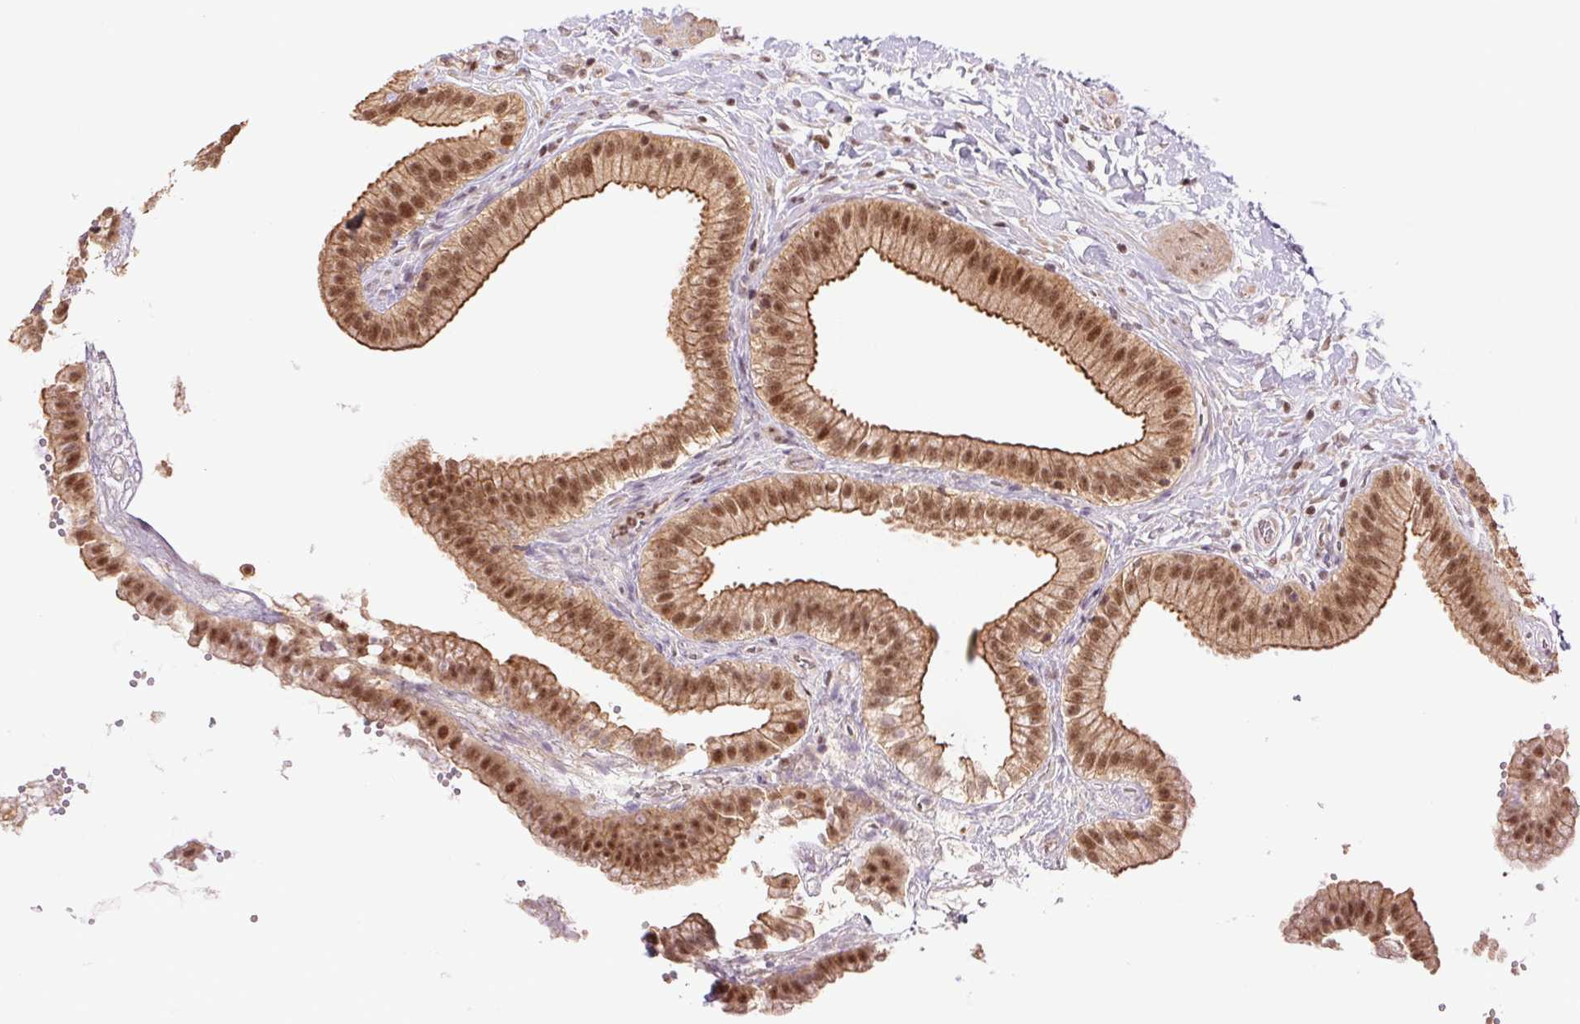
{"staining": {"intensity": "strong", "quantity": ">75%", "location": "cytoplasmic/membranous,nuclear"}, "tissue": "gallbladder", "cell_type": "Glandular cells", "image_type": "normal", "snomed": [{"axis": "morphology", "description": "Normal tissue, NOS"}, {"axis": "topography", "description": "Gallbladder"}], "caption": "High-power microscopy captured an immunohistochemistry (IHC) histopathology image of benign gallbladder, revealing strong cytoplasmic/membranous,nuclear positivity in about >75% of glandular cells.", "gene": "CWC25", "patient": {"sex": "female", "age": 63}}